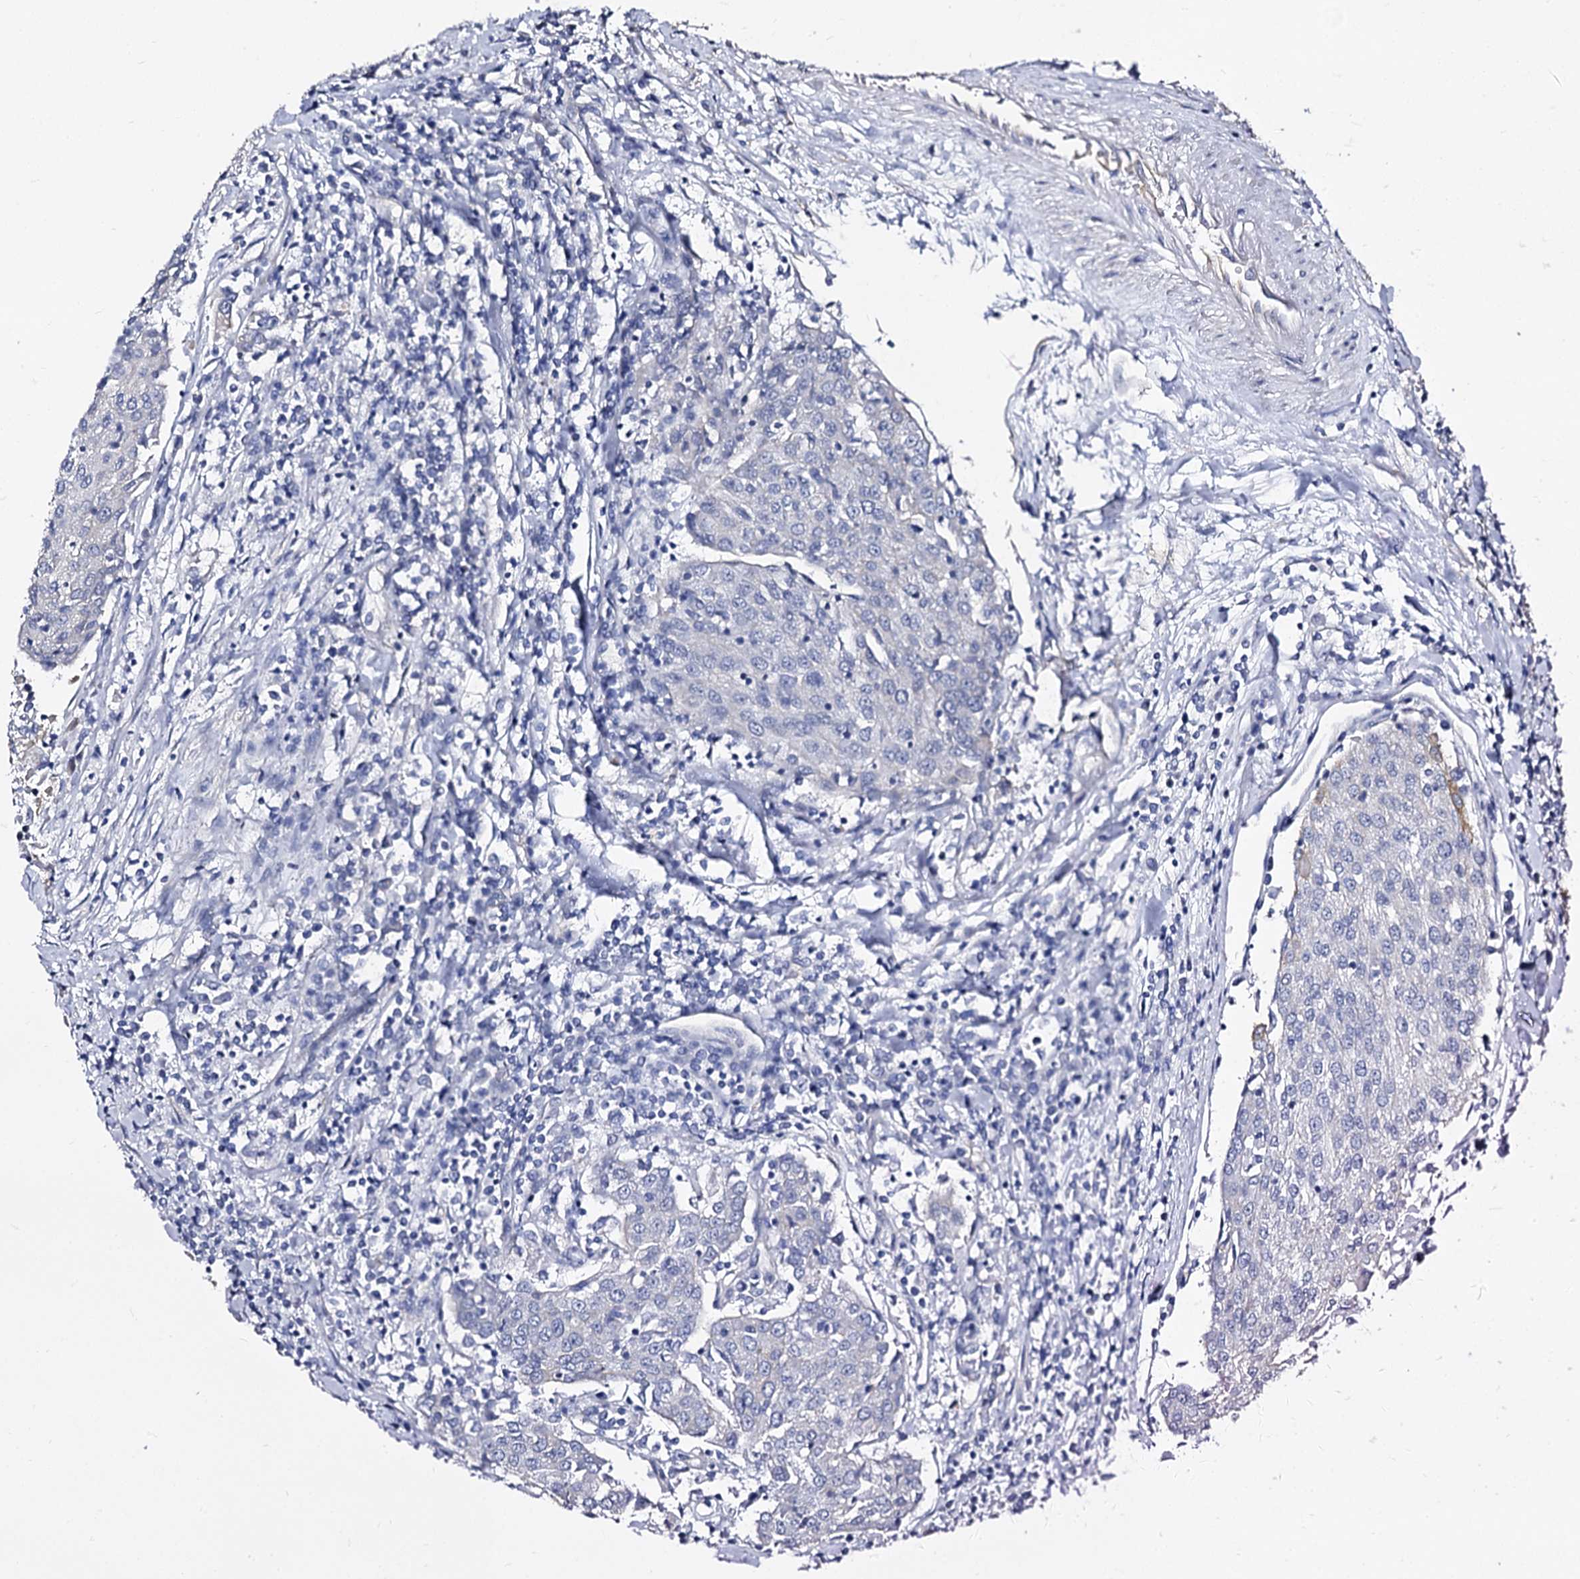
{"staining": {"intensity": "negative", "quantity": "none", "location": "none"}, "tissue": "urothelial cancer", "cell_type": "Tumor cells", "image_type": "cancer", "snomed": [{"axis": "morphology", "description": "Urothelial carcinoma, High grade"}, {"axis": "topography", "description": "Urinary bladder"}], "caption": "DAB immunohistochemical staining of human urothelial cancer reveals no significant expression in tumor cells. The staining is performed using DAB (3,3'-diaminobenzidine) brown chromogen with nuclei counter-stained in using hematoxylin.", "gene": "CBFB", "patient": {"sex": "female", "age": 85}}